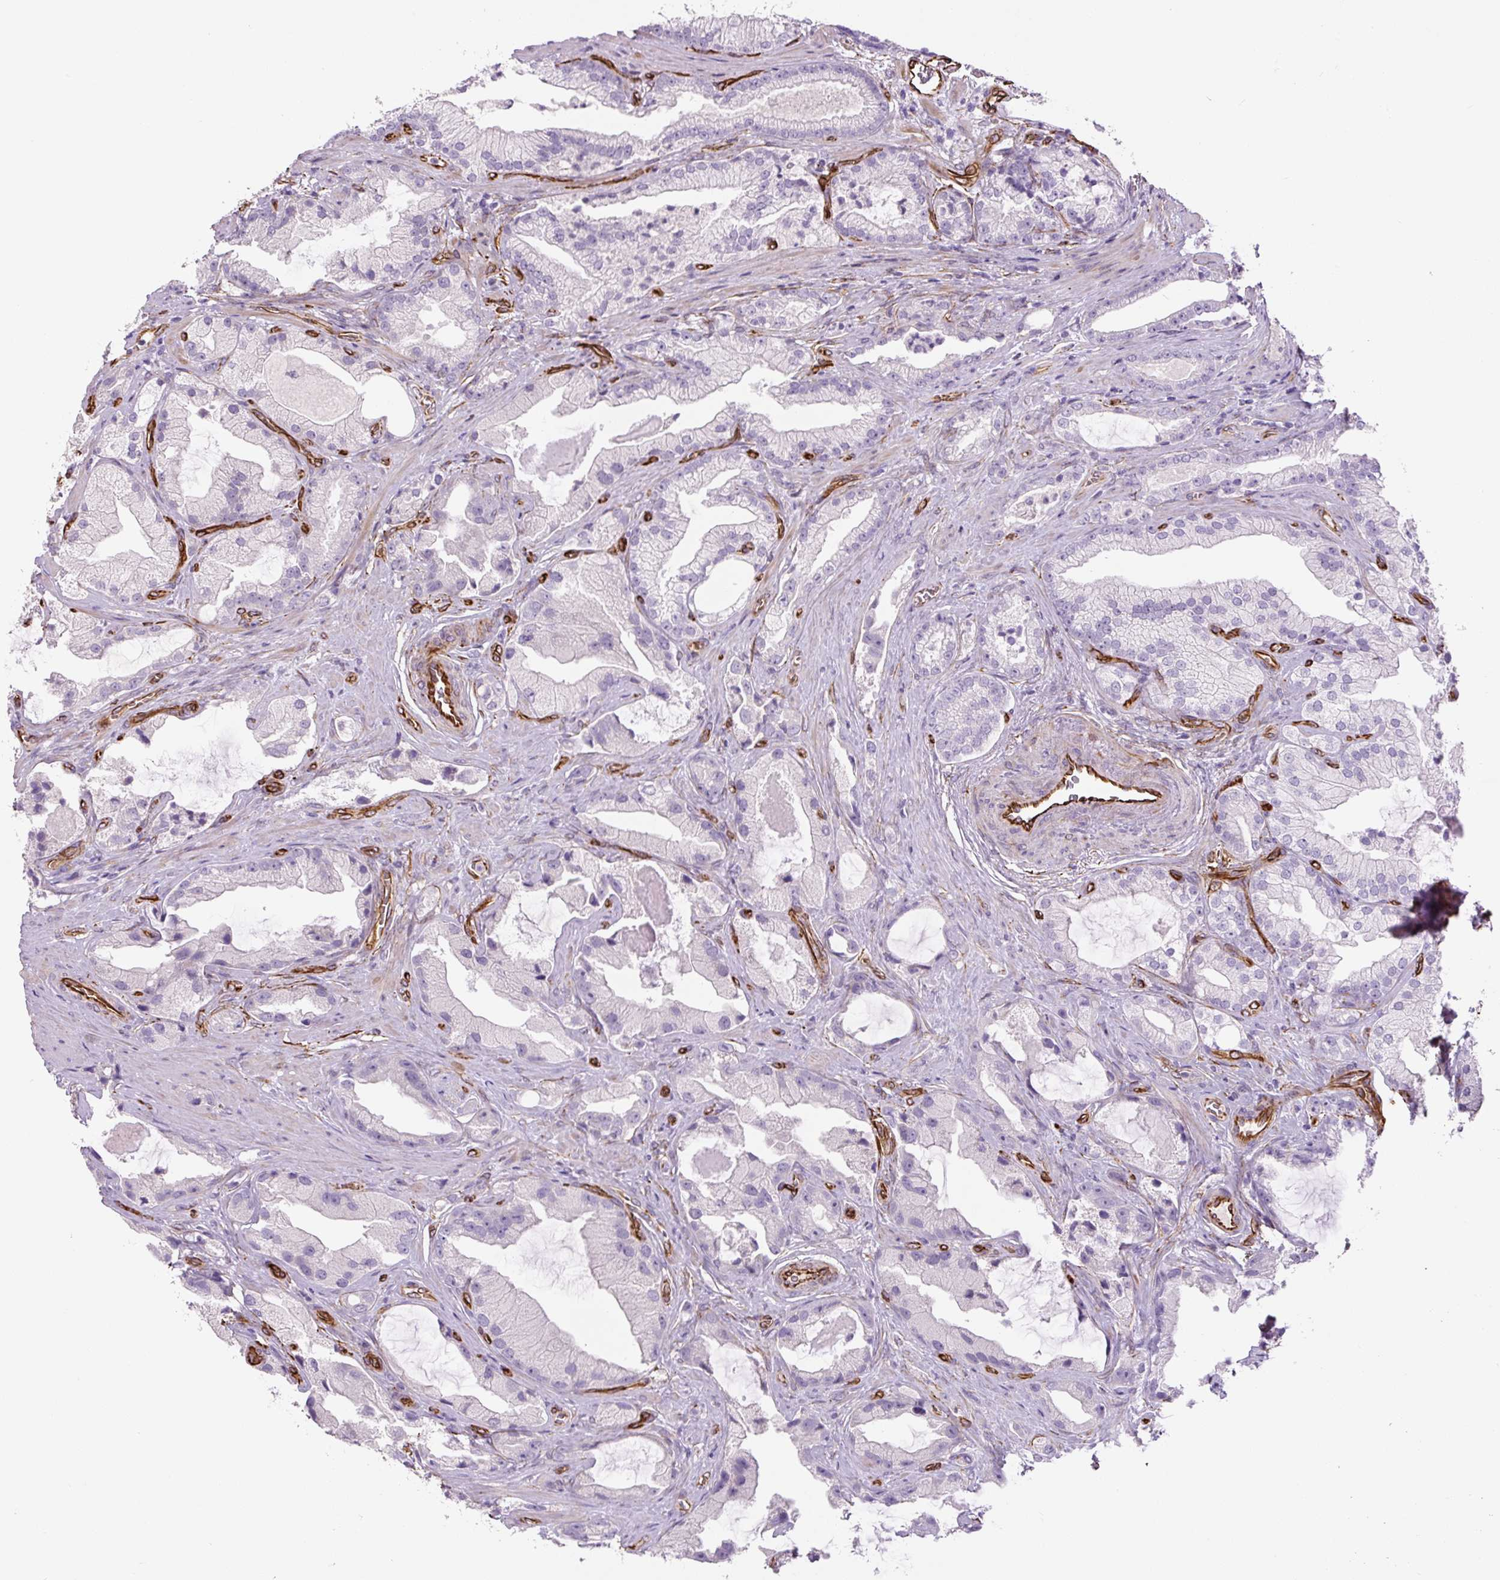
{"staining": {"intensity": "negative", "quantity": "none", "location": "none"}, "tissue": "prostate cancer", "cell_type": "Tumor cells", "image_type": "cancer", "snomed": [{"axis": "morphology", "description": "Adenocarcinoma, High grade"}, {"axis": "topography", "description": "Prostate"}], "caption": "Tumor cells are negative for protein expression in human adenocarcinoma (high-grade) (prostate).", "gene": "NES", "patient": {"sex": "male", "age": 68}}